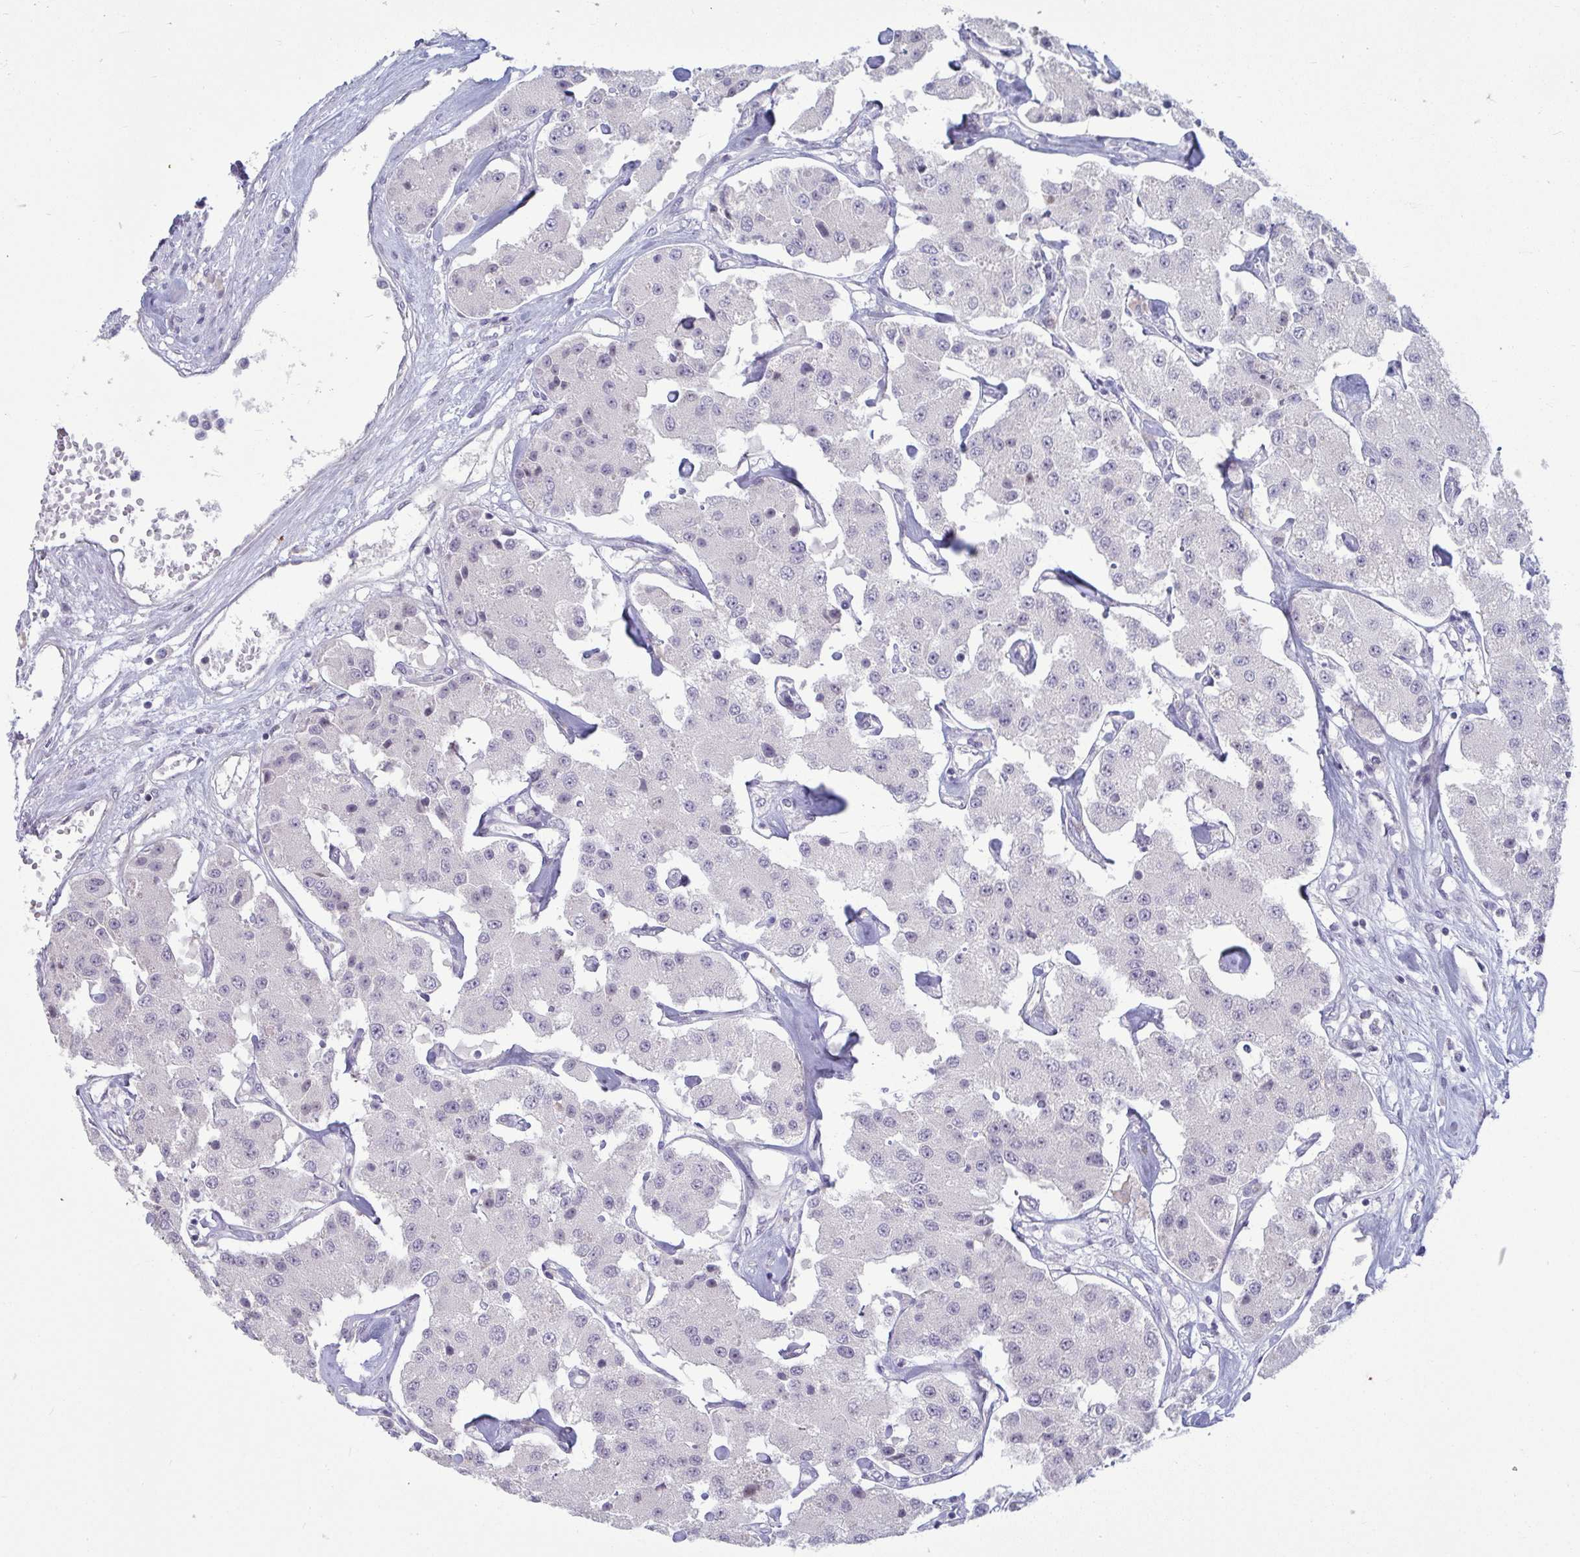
{"staining": {"intensity": "negative", "quantity": "none", "location": "none"}, "tissue": "carcinoid", "cell_type": "Tumor cells", "image_type": "cancer", "snomed": [{"axis": "morphology", "description": "Carcinoid, malignant, NOS"}, {"axis": "topography", "description": "Pancreas"}], "caption": "Carcinoid (malignant) was stained to show a protein in brown. There is no significant positivity in tumor cells.", "gene": "RNASEH1", "patient": {"sex": "male", "age": 41}}